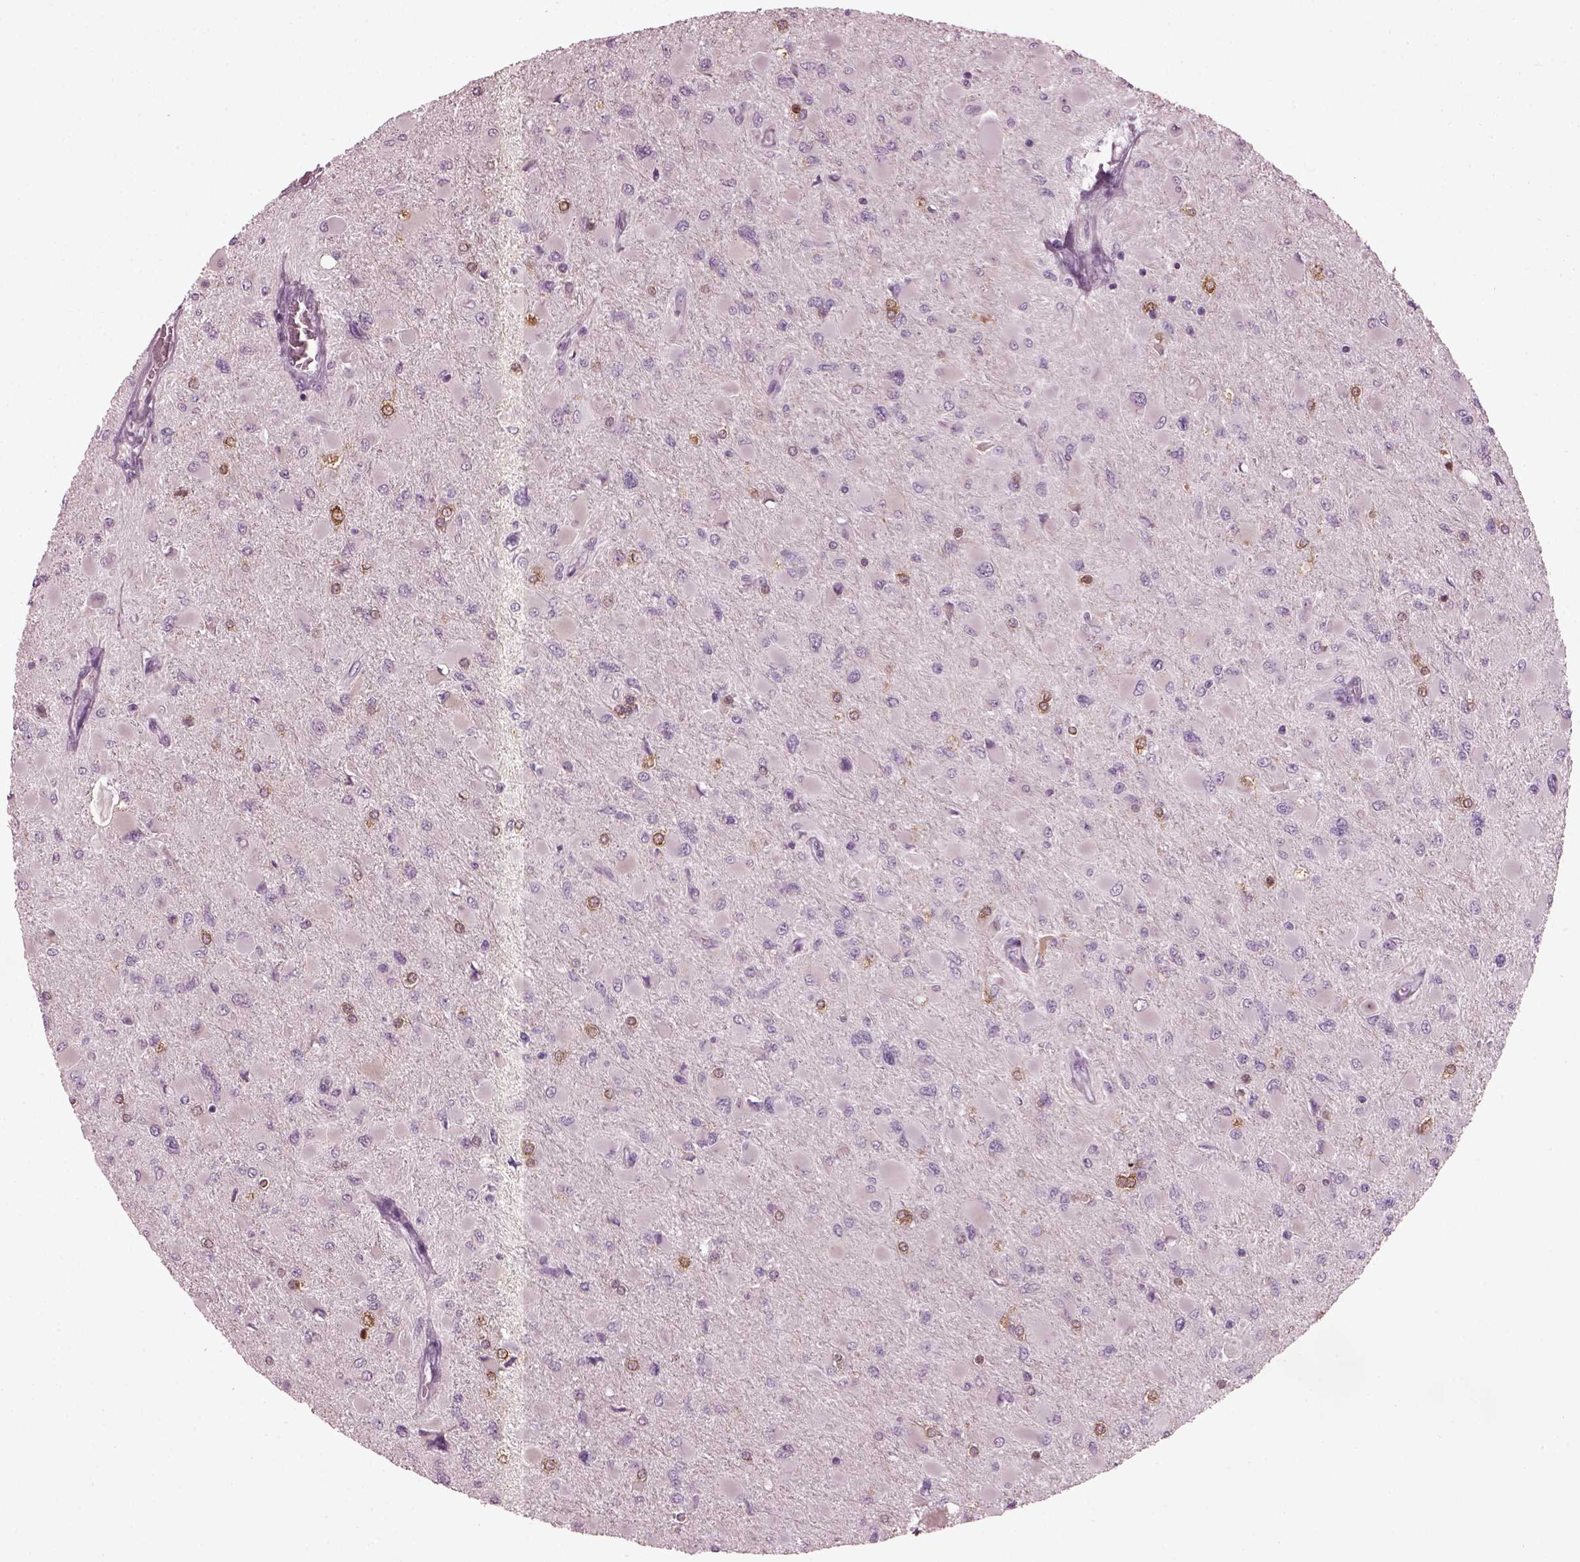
{"staining": {"intensity": "negative", "quantity": "none", "location": "none"}, "tissue": "glioma", "cell_type": "Tumor cells", "image_type": "cancer", "snomed": [{"axis": "morphology", "description": "Glioma, malignant, High grade"}, {"axis": "topography", "description": "Cerebral cortex"}], "caption": "Photomicrograph shows no significant protein staining in tumor cells of glioma.", "gene": "DPYSL5", "patient": {"sex": "female", "age": 36}}